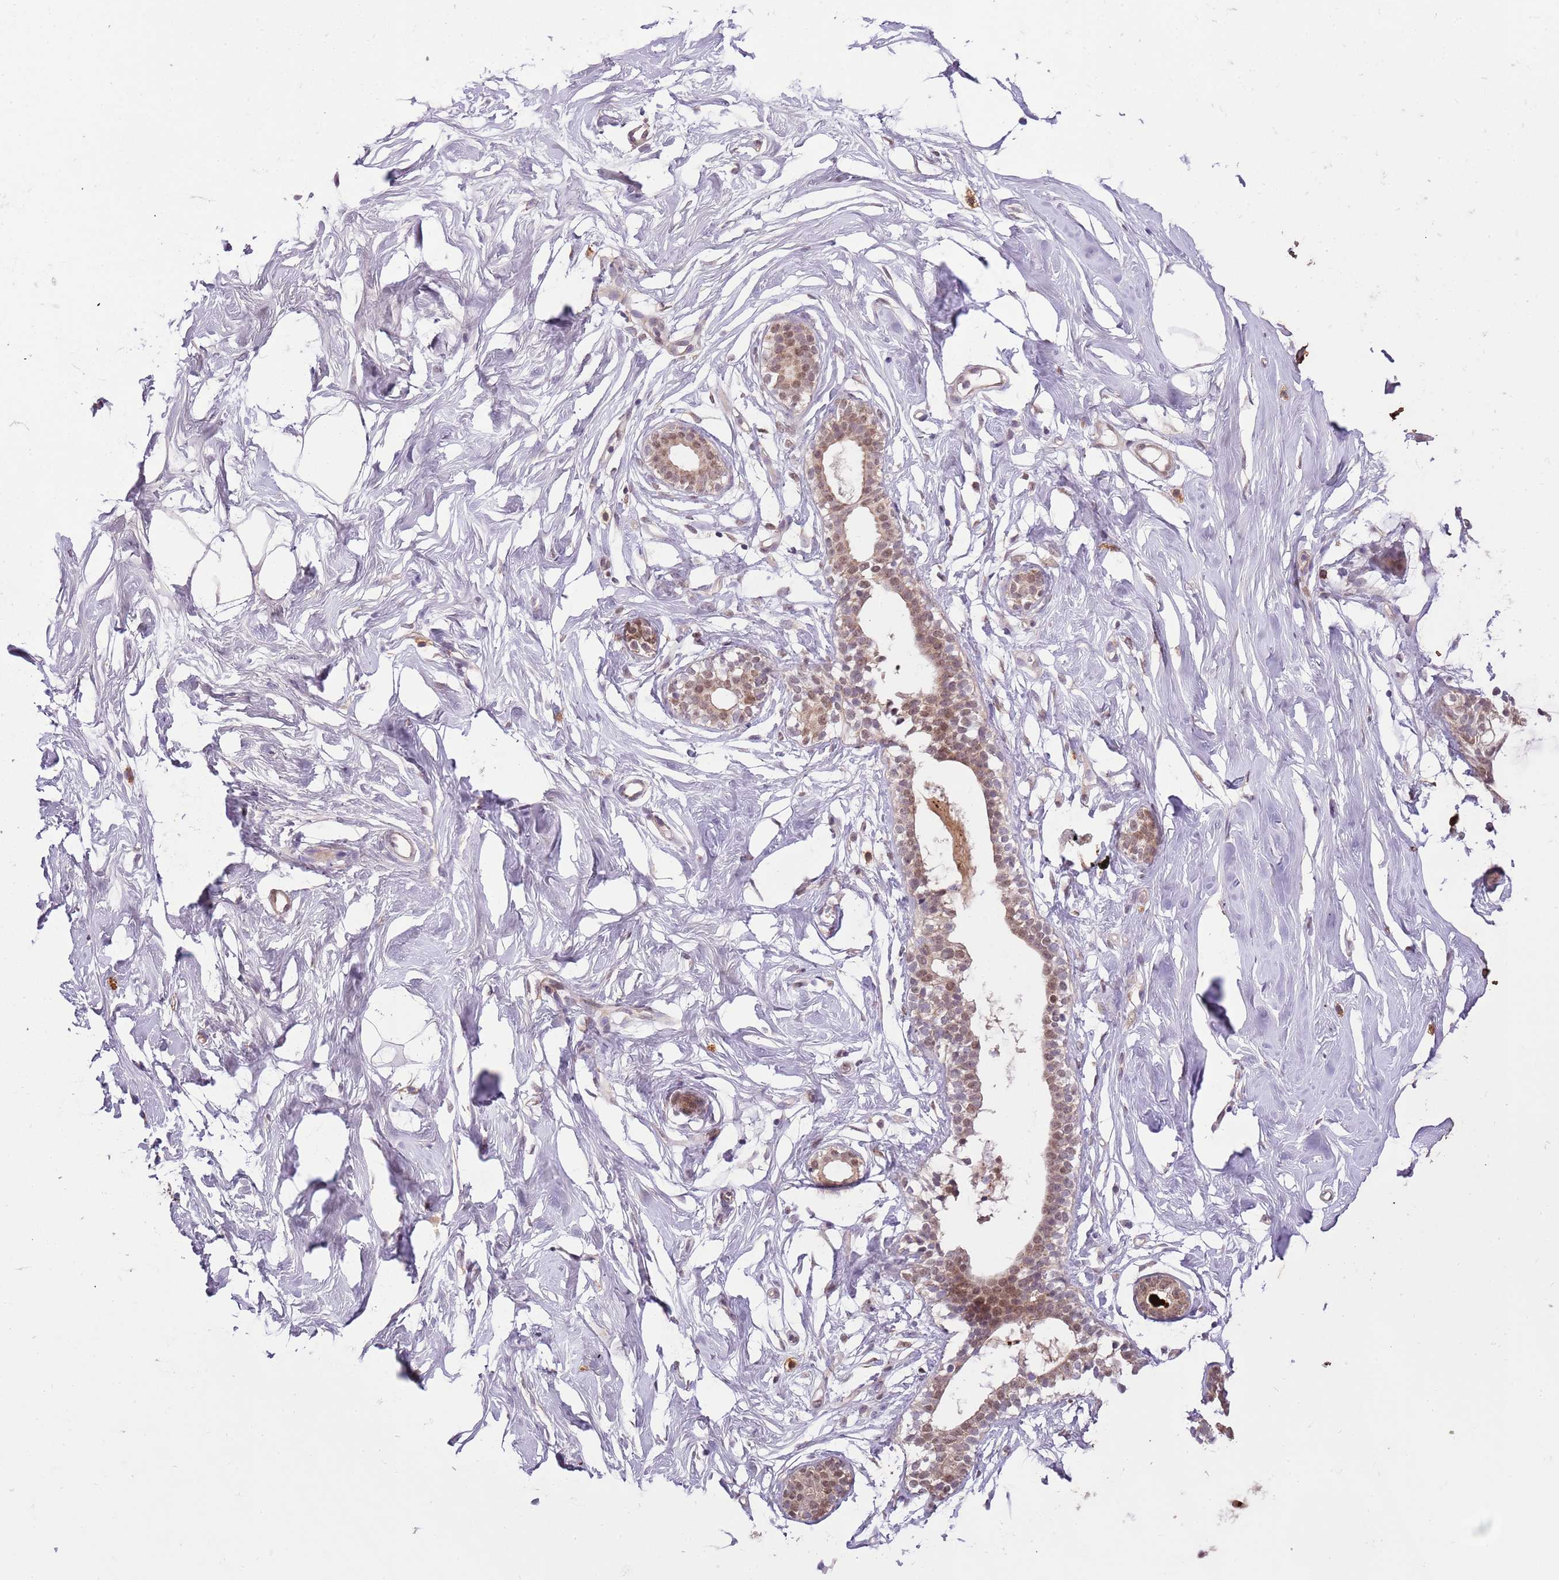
{"staining": {"intensity": "negative", "quantity": "none", "location": "none"}, "tissue": "breast", "cell_type": "Adipocytes", "image_type": "normal", "snomed": [{"axis": "morphology", "description": "Normal tissue, NOS"}, {"axis": "morphology", "description": "Adenoma, NOS"}, {"axis": "topography", "description": "Breast"}], "caption": "This is an IHC image of benign human breast. There is no staining in adipocytes.", "gene": "FAM120AOS", "patient": {"sex": "female", "age": 23}}